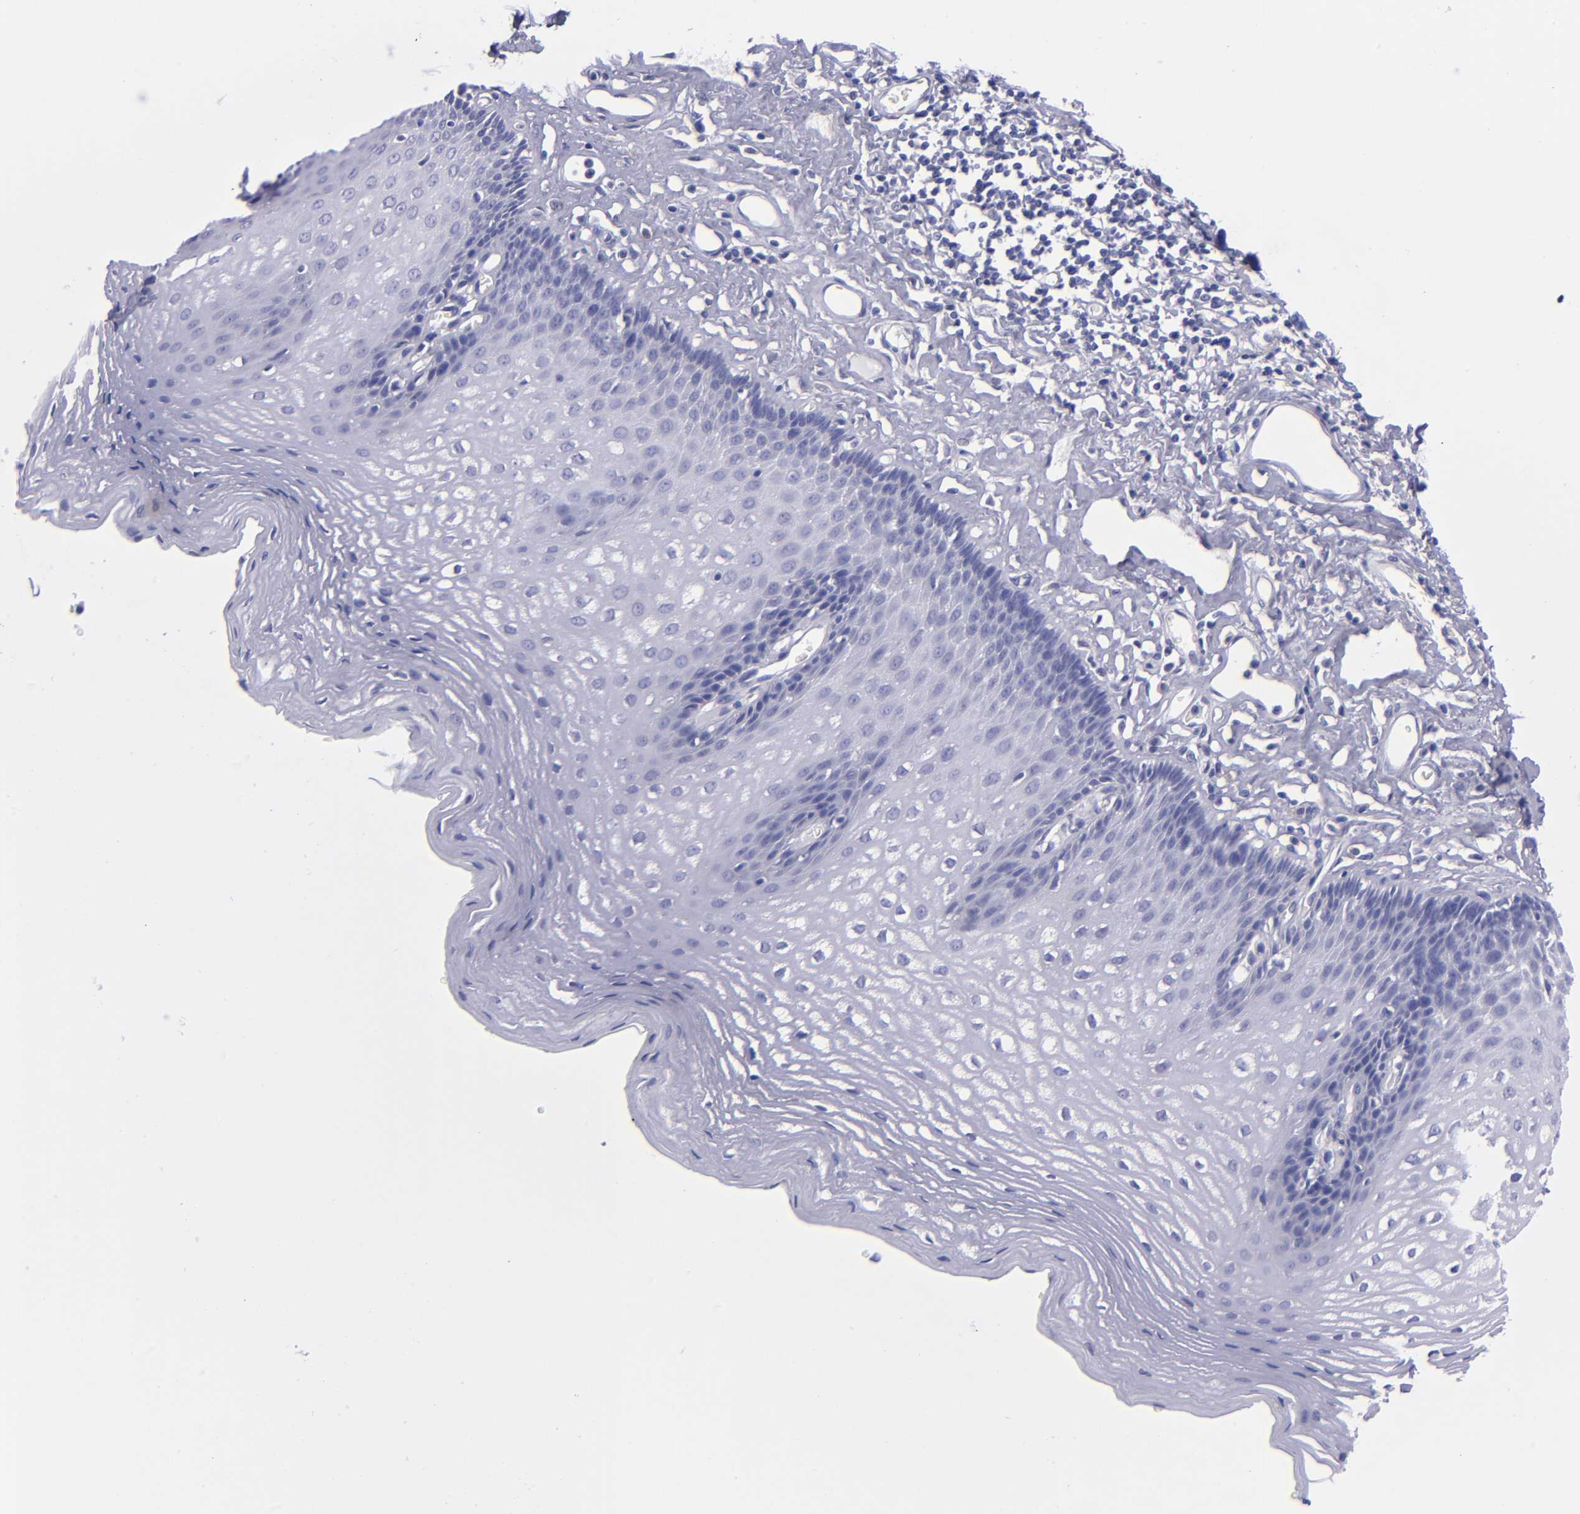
{"staining": {"intensity": "negative", "quantity": "none", "location": "none"}, "tissue": "esophagus", "cell_type": "Squamous epithelial cells", "image_type": "normal", "snomed": [{"axis": "morphology", "description": "Normal tissue, NOS"}, {"axis": "topography", "description": "Esophagus"}], "caption": "An IHC histopathology image of normal esophagus is shown. There is no staining in squamous epithelial cells of esophagus. The staining was performed using DAB to visualize the protein expression in brown, while the nuclei were stained in blue with hematoxylin (Magnification: 20x).", "gene": "TG", "patient": {"sex": "female", "age": 70}}